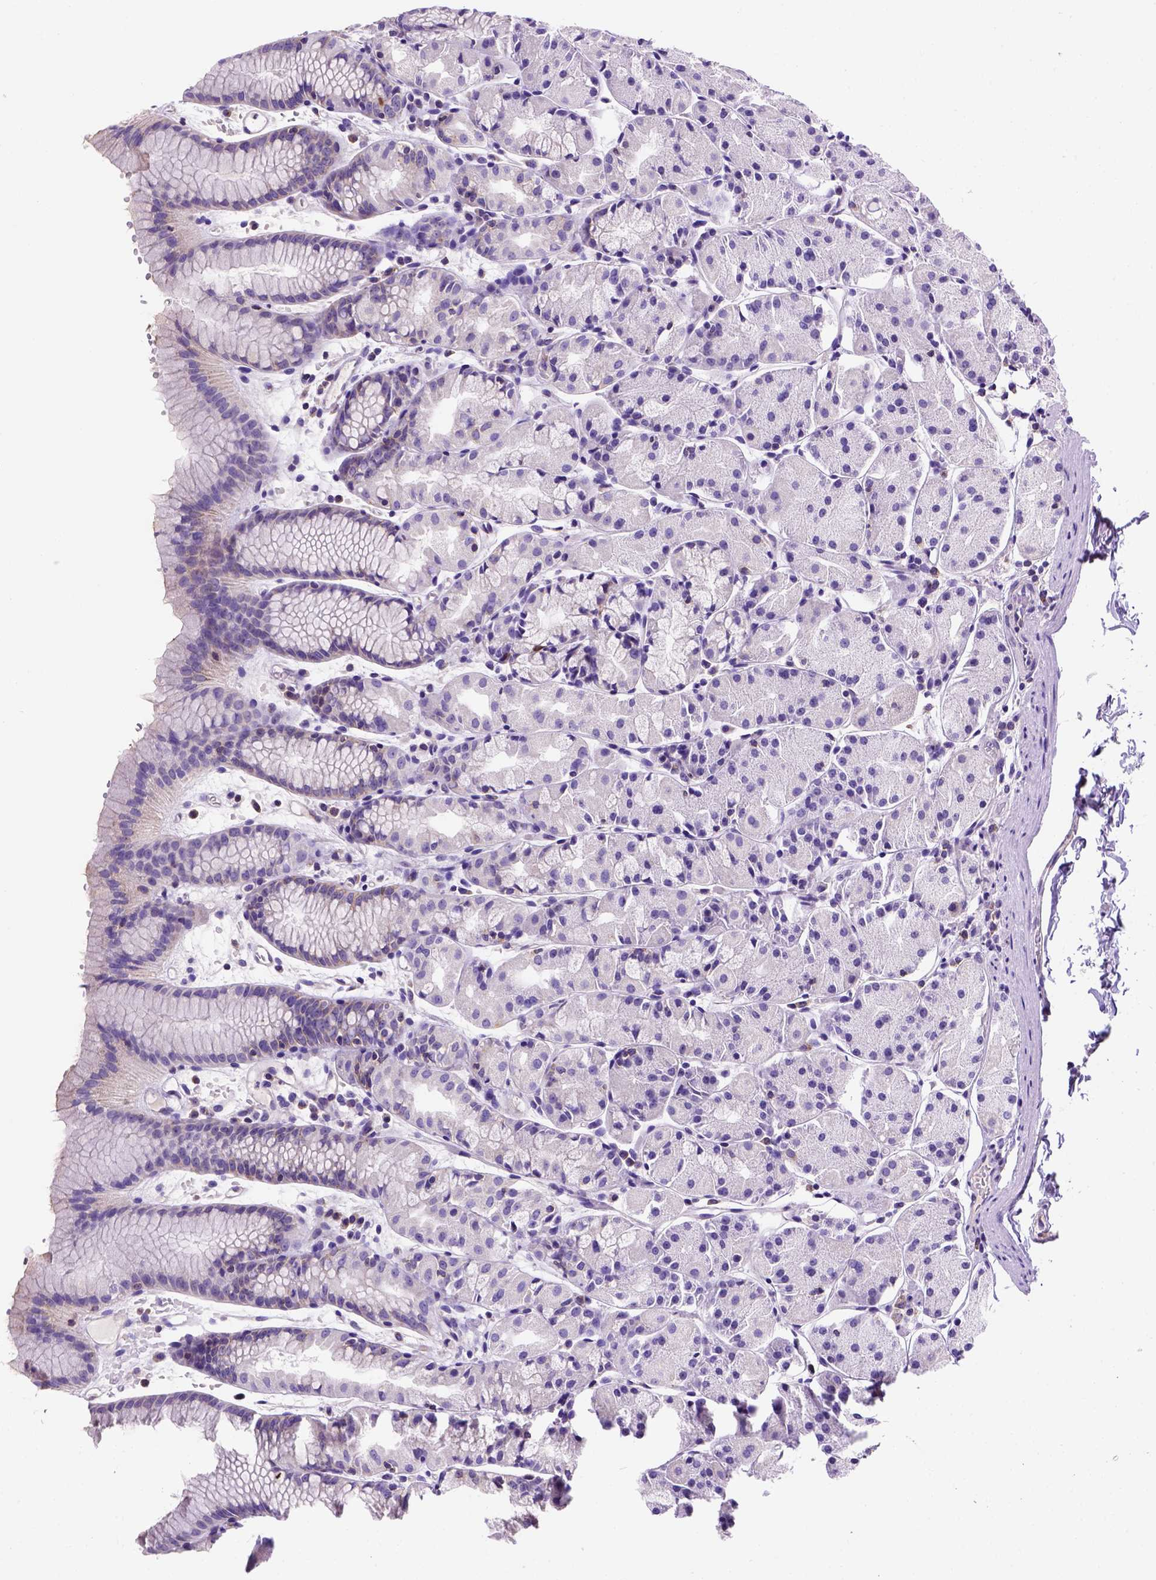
{"staining": {"intensity": "negative", "quantity": "none", "location": "none"}, "tissue": "stomach", "cell_type": "Glandular cells", "image_type": "normal", "snomed": [{"axis": "morphology", "description": "Normal tissue, NOS"}, {"axis": "topography", "description": "Stomach, upper"}], "caption": "Stomach was stained to show a protein in brown. There is no significant staining in glandular cells. The staining is performed using DAB brown chromogen with nuclei counter-stained in using hematoxylin.", "gene": "FOXI1", "patient": {"sex": "male", "age": 47}}